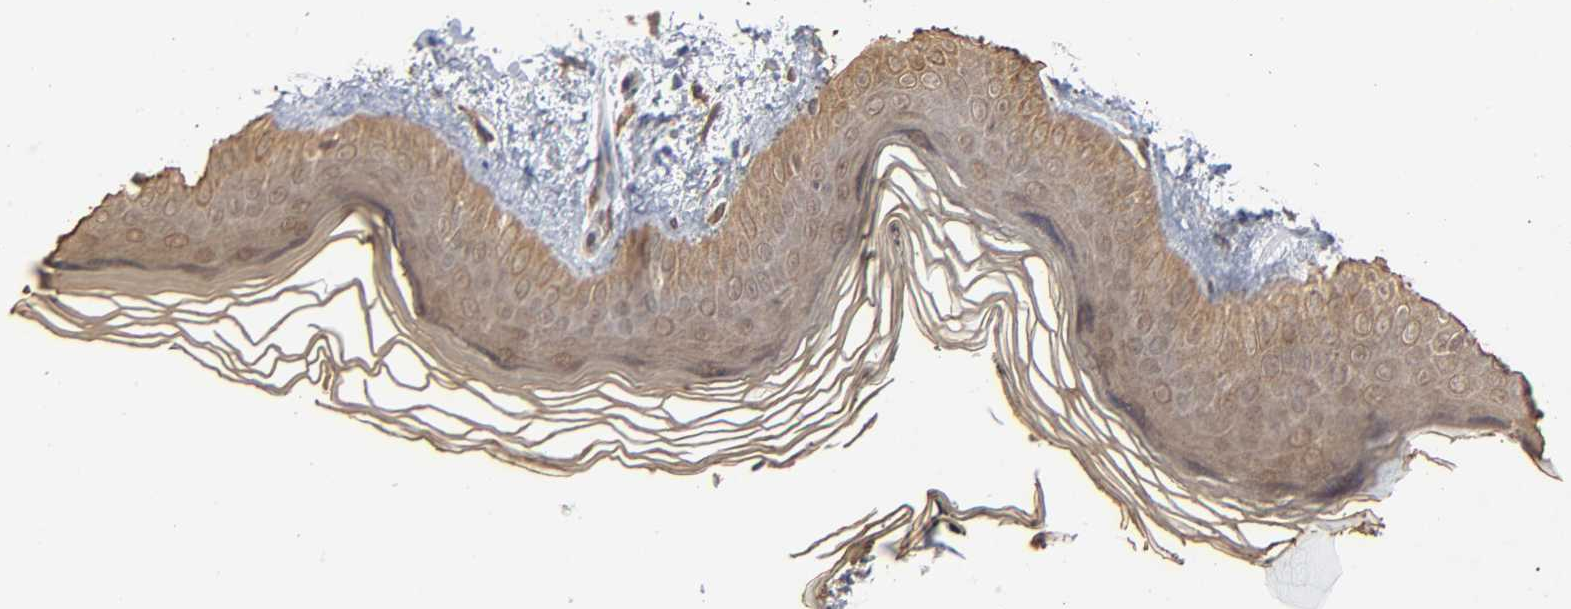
{"staining": {"intensity": "moderate", "quantity": "25%-75%", "location": "cytoplasmic/membranous"}, "tissue": "skin", "cell_type": "Fibroblasts", "image_type": "normal", "snomed": [{"axis": "morphology", "description": "Normal tissue, NOS"}, {"axis": "topography", "description": "Skin"}], "caption": "This histopathology image exhibits immunohistochemistry (IHC) staining of benign human skin, with medium moderate cytoplasmic/membranous staining in approximately 25%-75% of fibroblasts.", "gene": "SCFD1", "patient": {"sex": "female", "age": 19}}